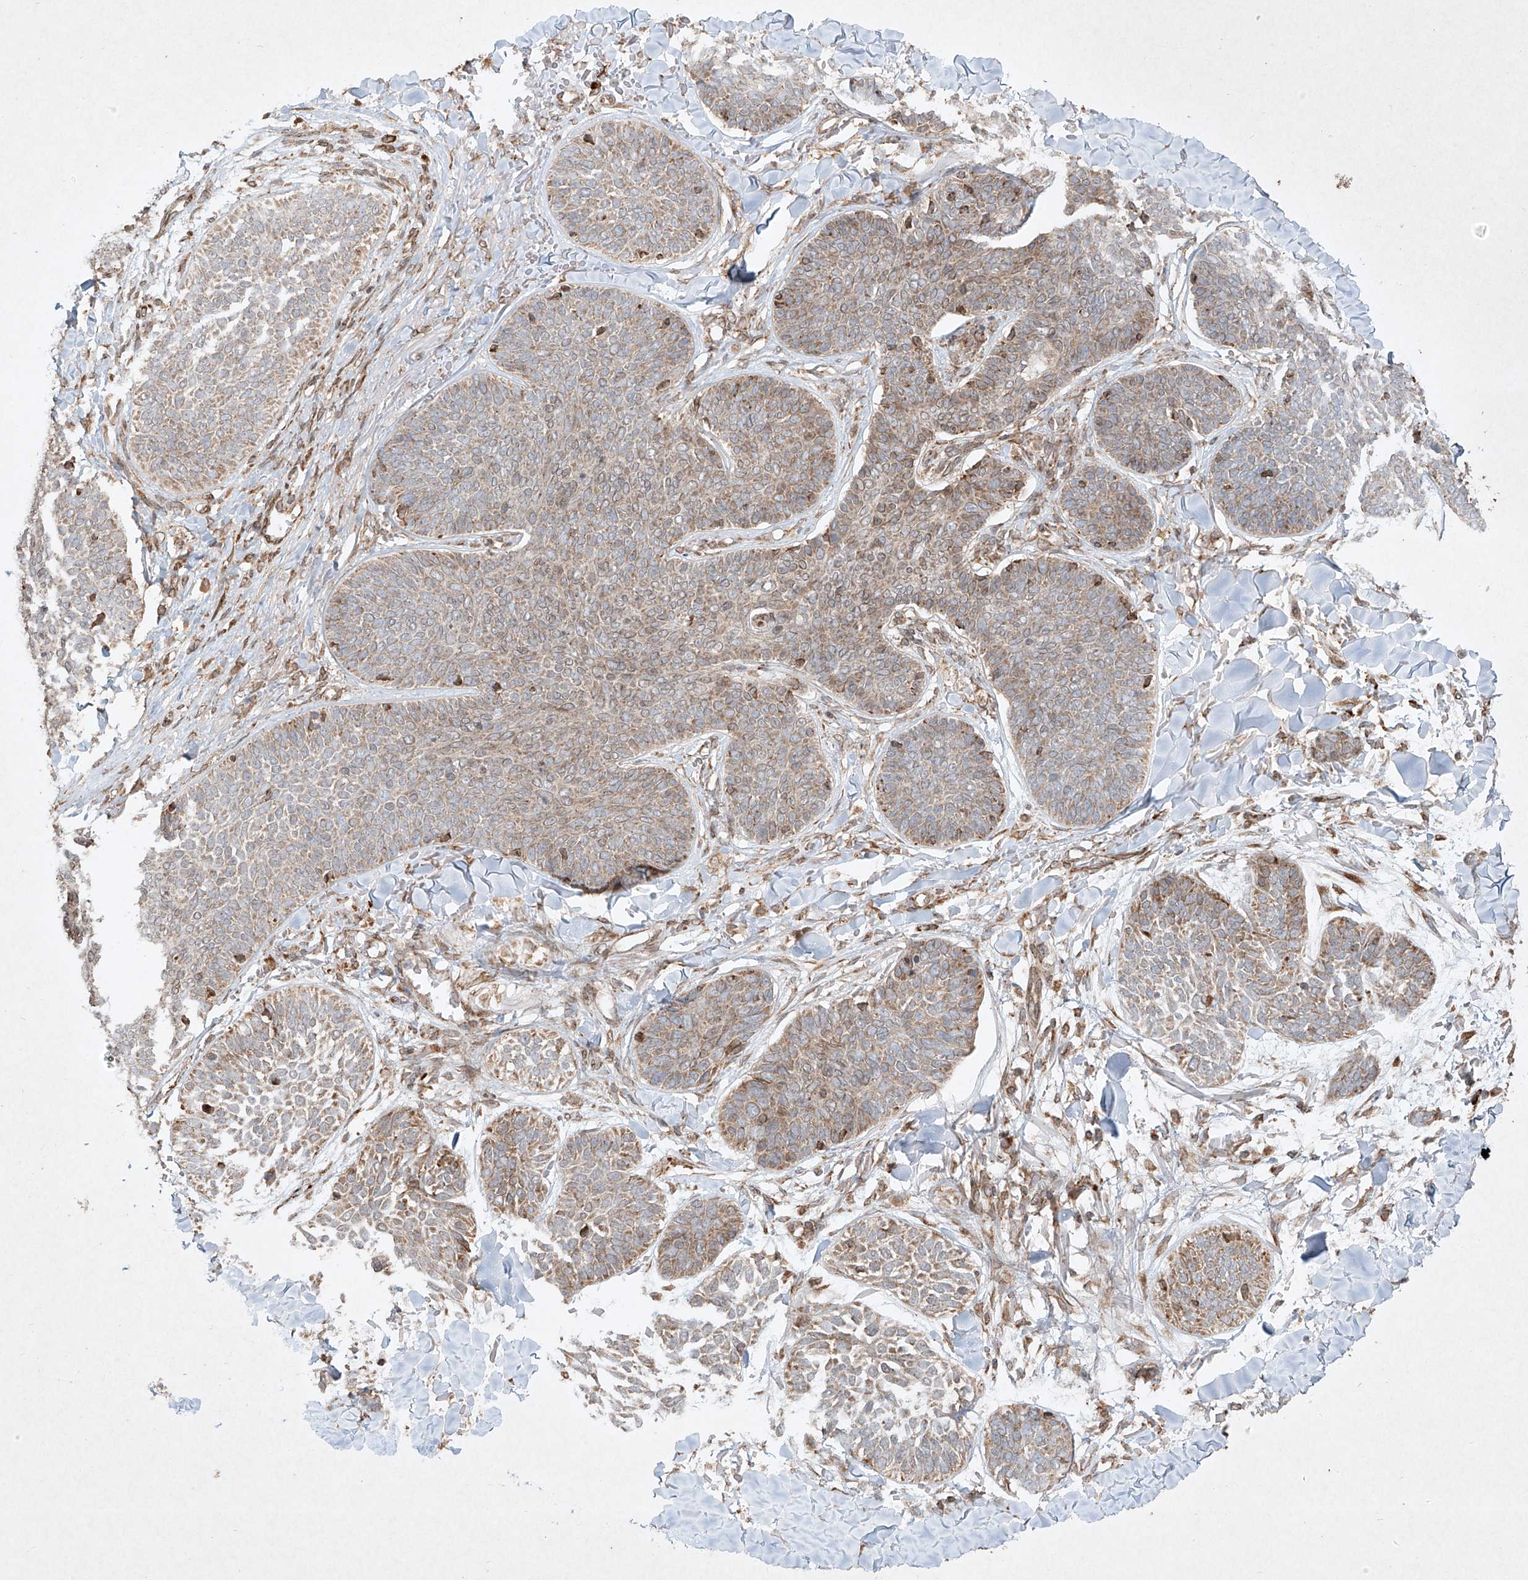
{"staining": {"intensity": "moderate", "quantity": ">75%", "location": "cytoplasmic/membranous"}, "tissue": "skin cancer", "cell_type": "Tumor cells", "image_type": "cancer", "snomed": [{"axis": "morphology", "description": "Basal cell carcinoma"}, {"axis": "topography", "description": "Skin"}], "caption": "DAB immunohistochemical staining of basal cell carcinoma (skin) demonstrates moderate cytoplasmic/membranous protein expression in about >75% of tumor cells.", "gene": "SEMA3B", "patient": {"sex": "male", "age": 85}}